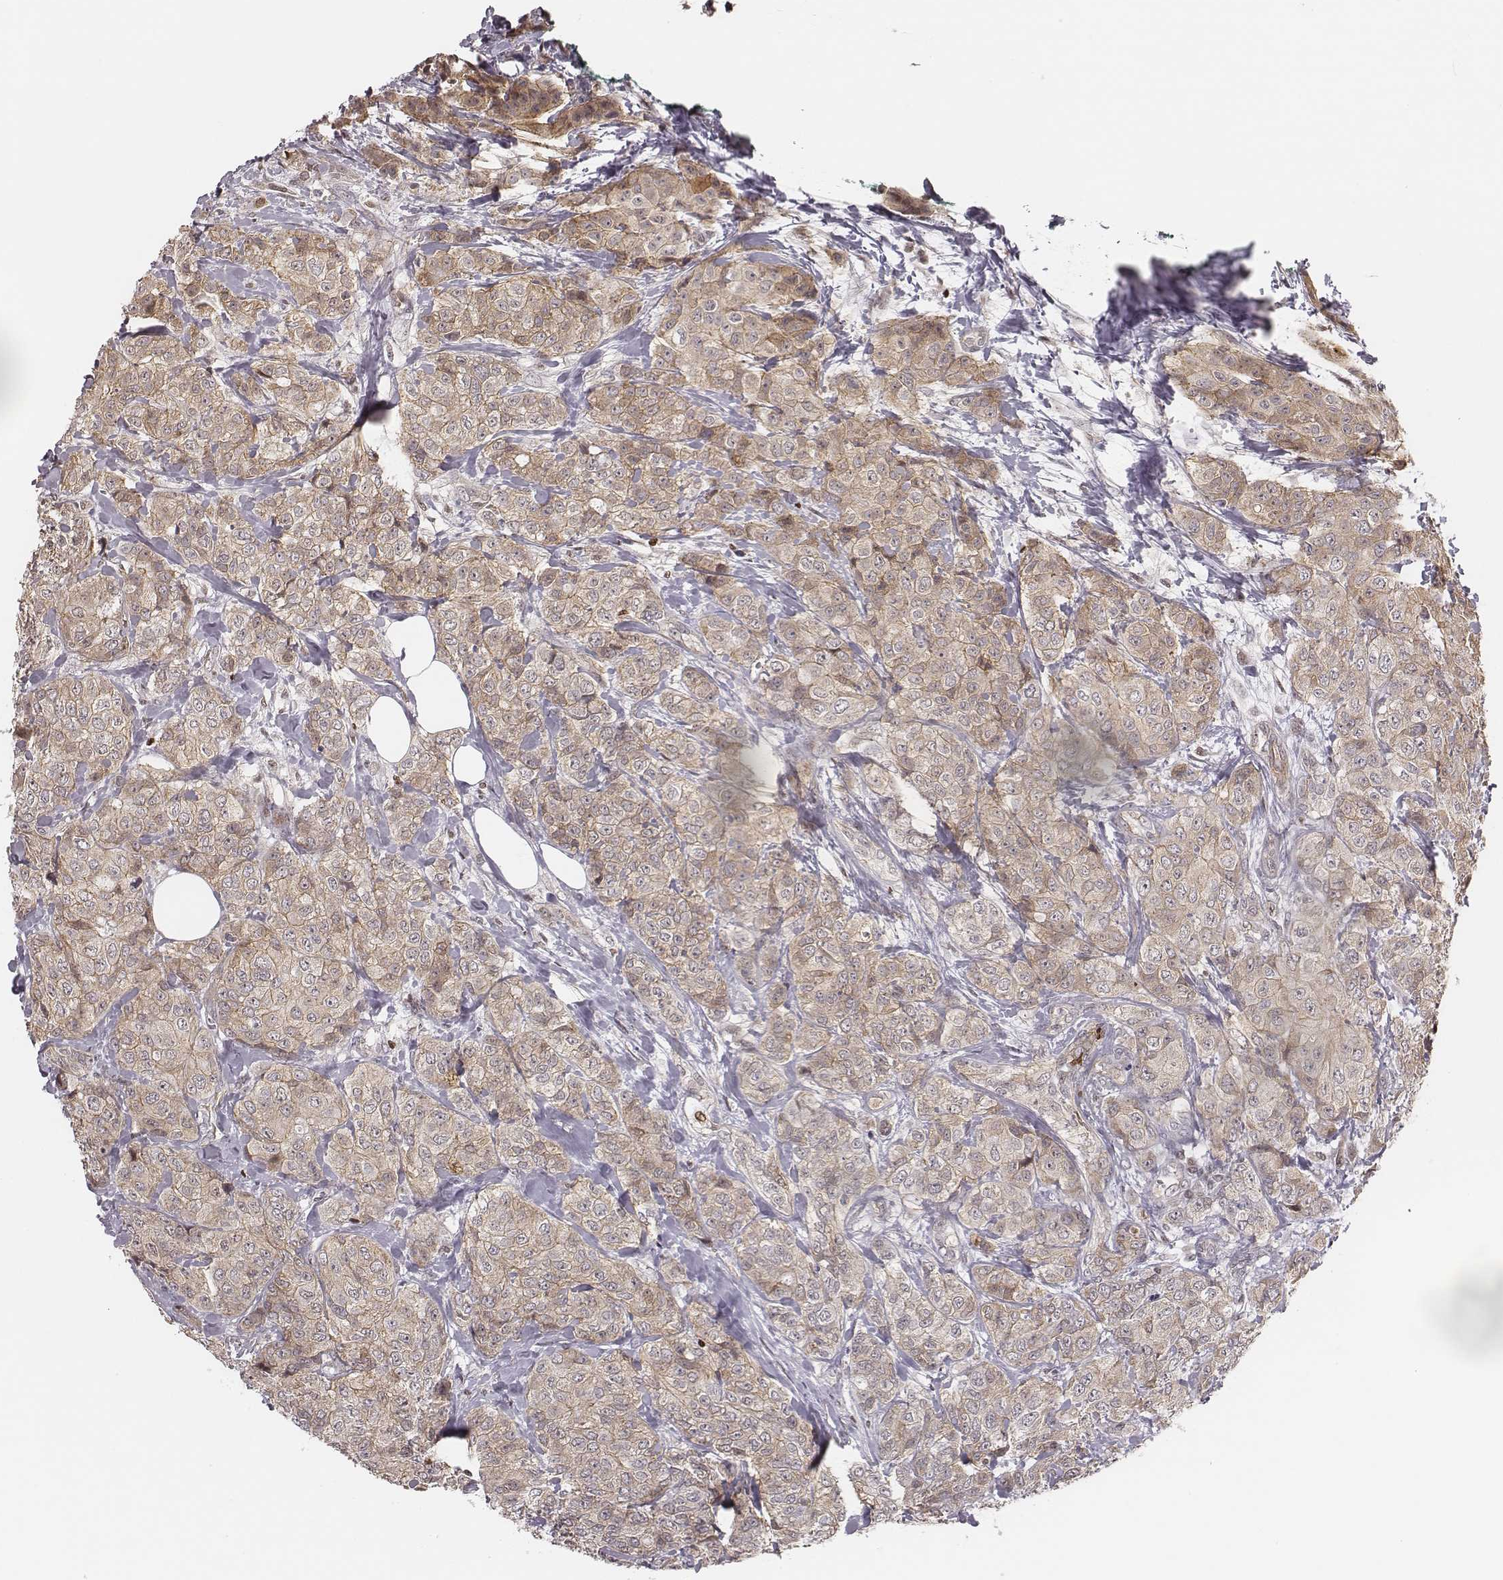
{"staining": {"intensity": "weak", "quantity": ">75%", "location": "cytoplasmic/membranous"}, "tissue": "breast cancer", "cell_type": "Tumor cells", "image_type": "cancer", "snomed": [{"axis": "morphology", "description": "Duct carcinoma"}, {"axis": "topography", "description": "Breast"}], "caption": "Immunohistochemical staining of human breast invasive ductal carcinoma reveals low levels of weak cytoplasmic/membranous expression in about >75% of tumor cells.", "gene": "WDR59", "patient": {"sex": "female", "age": 43}}